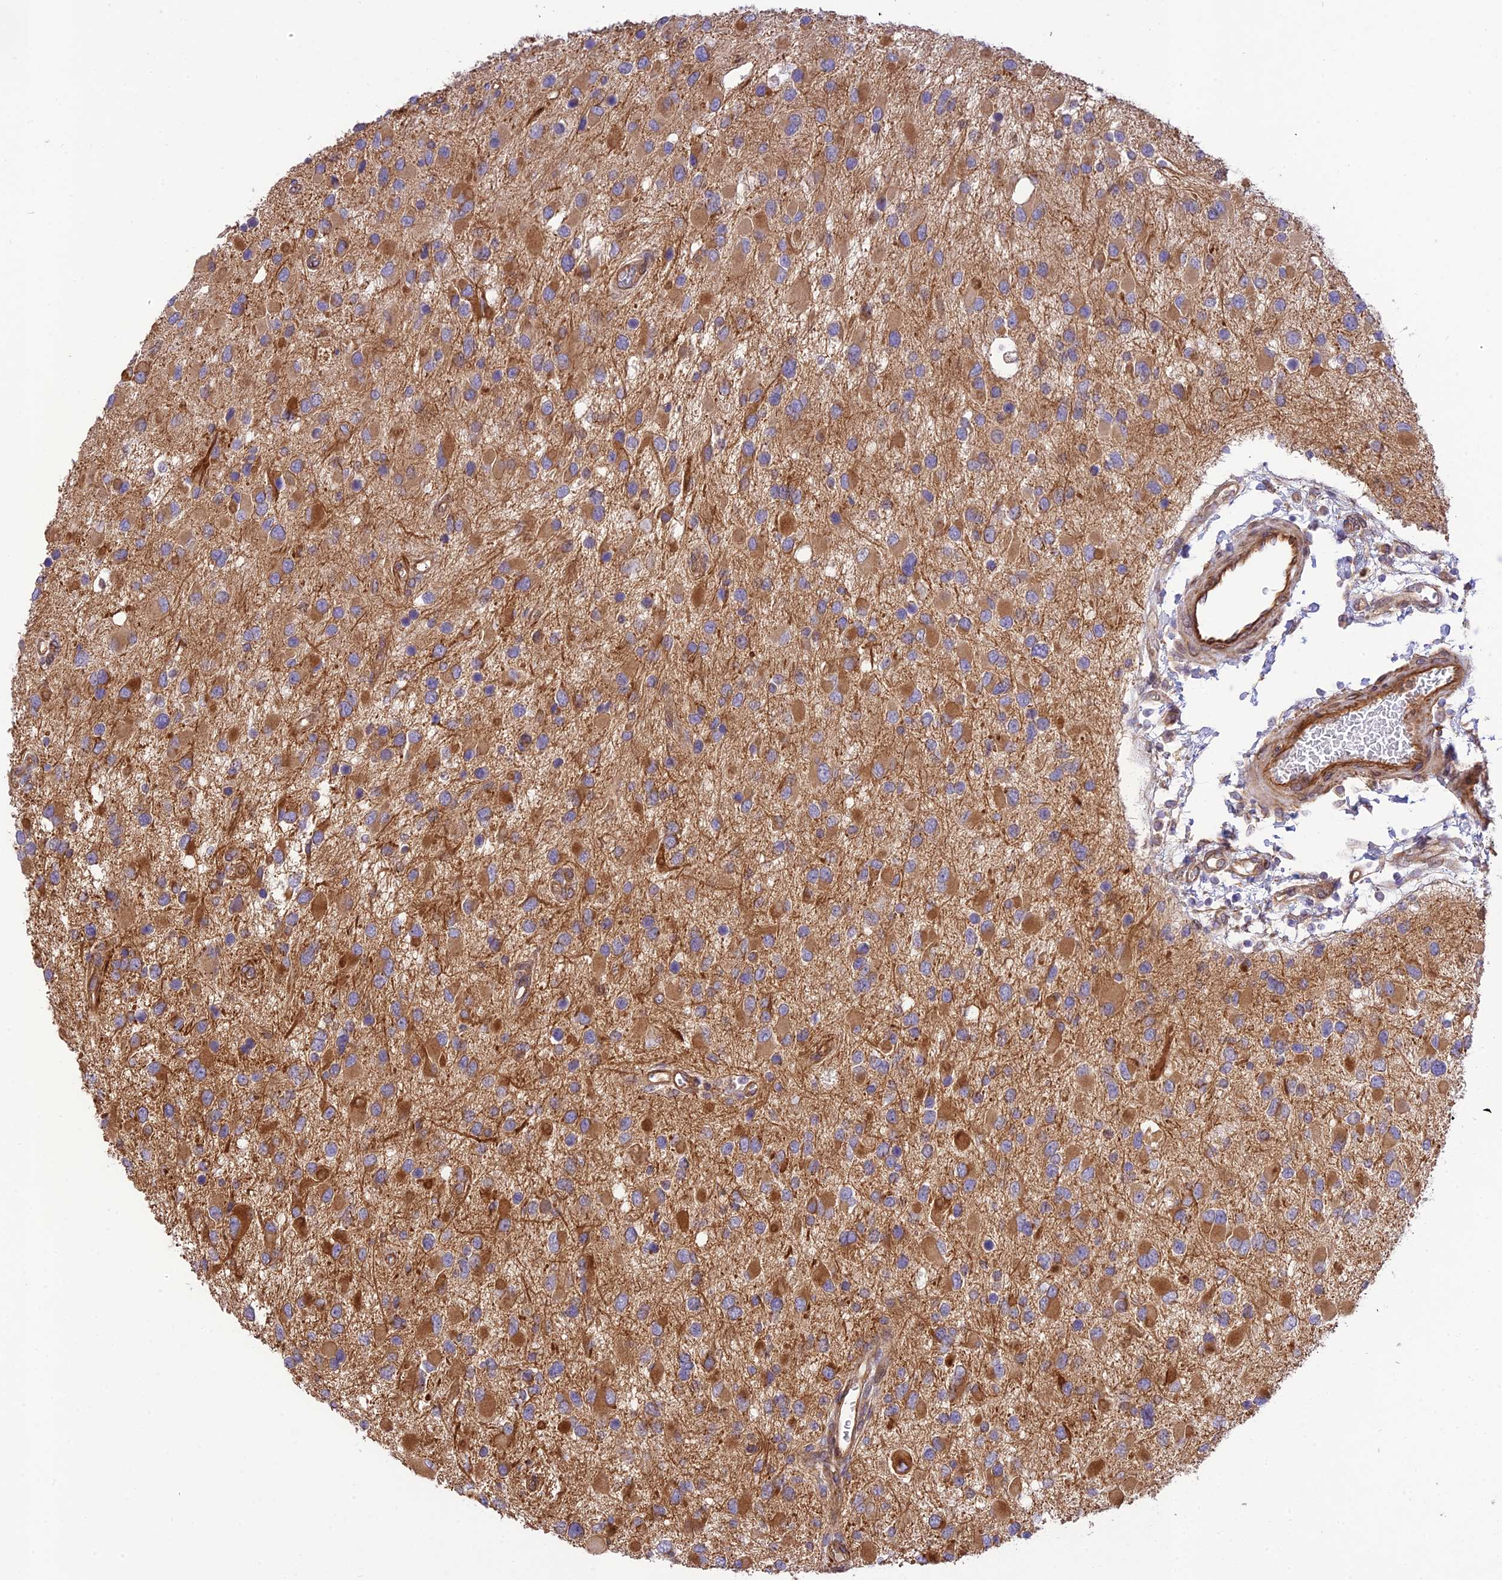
{"staining": {"intensity": "moderate", "quantity": "25%-75%", "location": "cytoplasmic/membranous"}, "tissue": "glioma", "cell_type": "Tumor cells", "image_type": "cancer", "snomed": [{"axis": "morphology", "description": "Glioma, malignant, High grade"}, {"axis": "topography", "description": "Brain"}], "caption": "There is medium levels of moderate cytoplasmic/membranous staining in tumor cells of glioma, as demonstrated by immunohistochemical staining (brown color).", "gene": "EXOC3L4", "patient": {"sex": "male", "age": 53}}